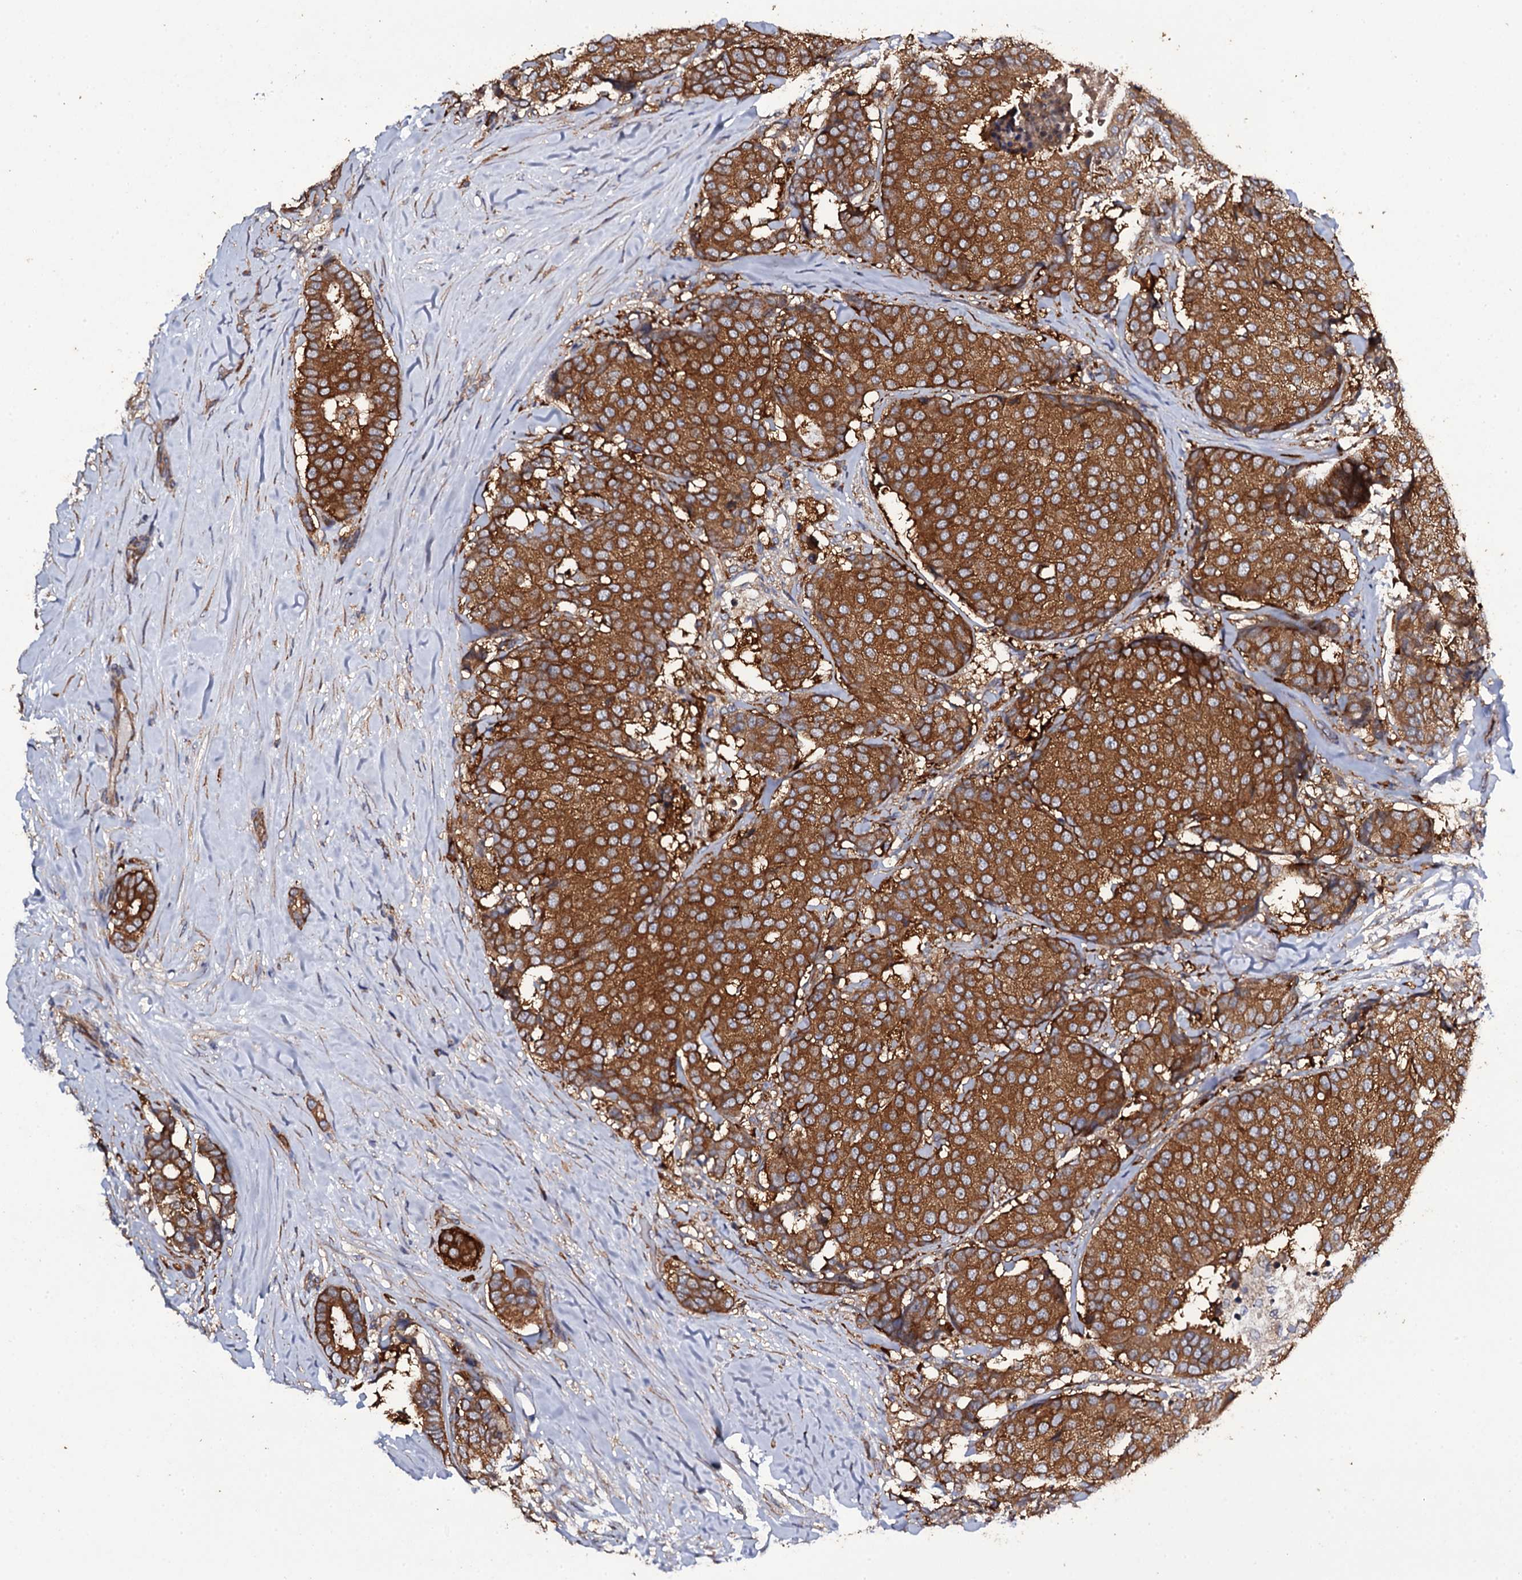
{"staining": {"intensity": "strong", "quantity": ">75%", "location": "cytoplasmic/membranous"}, "tissue": "breast cancer", "cell_type": "Tumor cells", "image_type": "cancer", "snomed": [{"axis": "morphology", "description": "Duct carcinoma"}, {"axis": "topography", "description": "Breast"}], "caption": "The micrograph demonstrates a brown stain indicating the presence of a protein in the cytoplasmic/membranous of tumor cells in breast infiltrating ductal carcinoma.", "gene": "TTC23", "patient": {"sex": "female", "age": 75}}